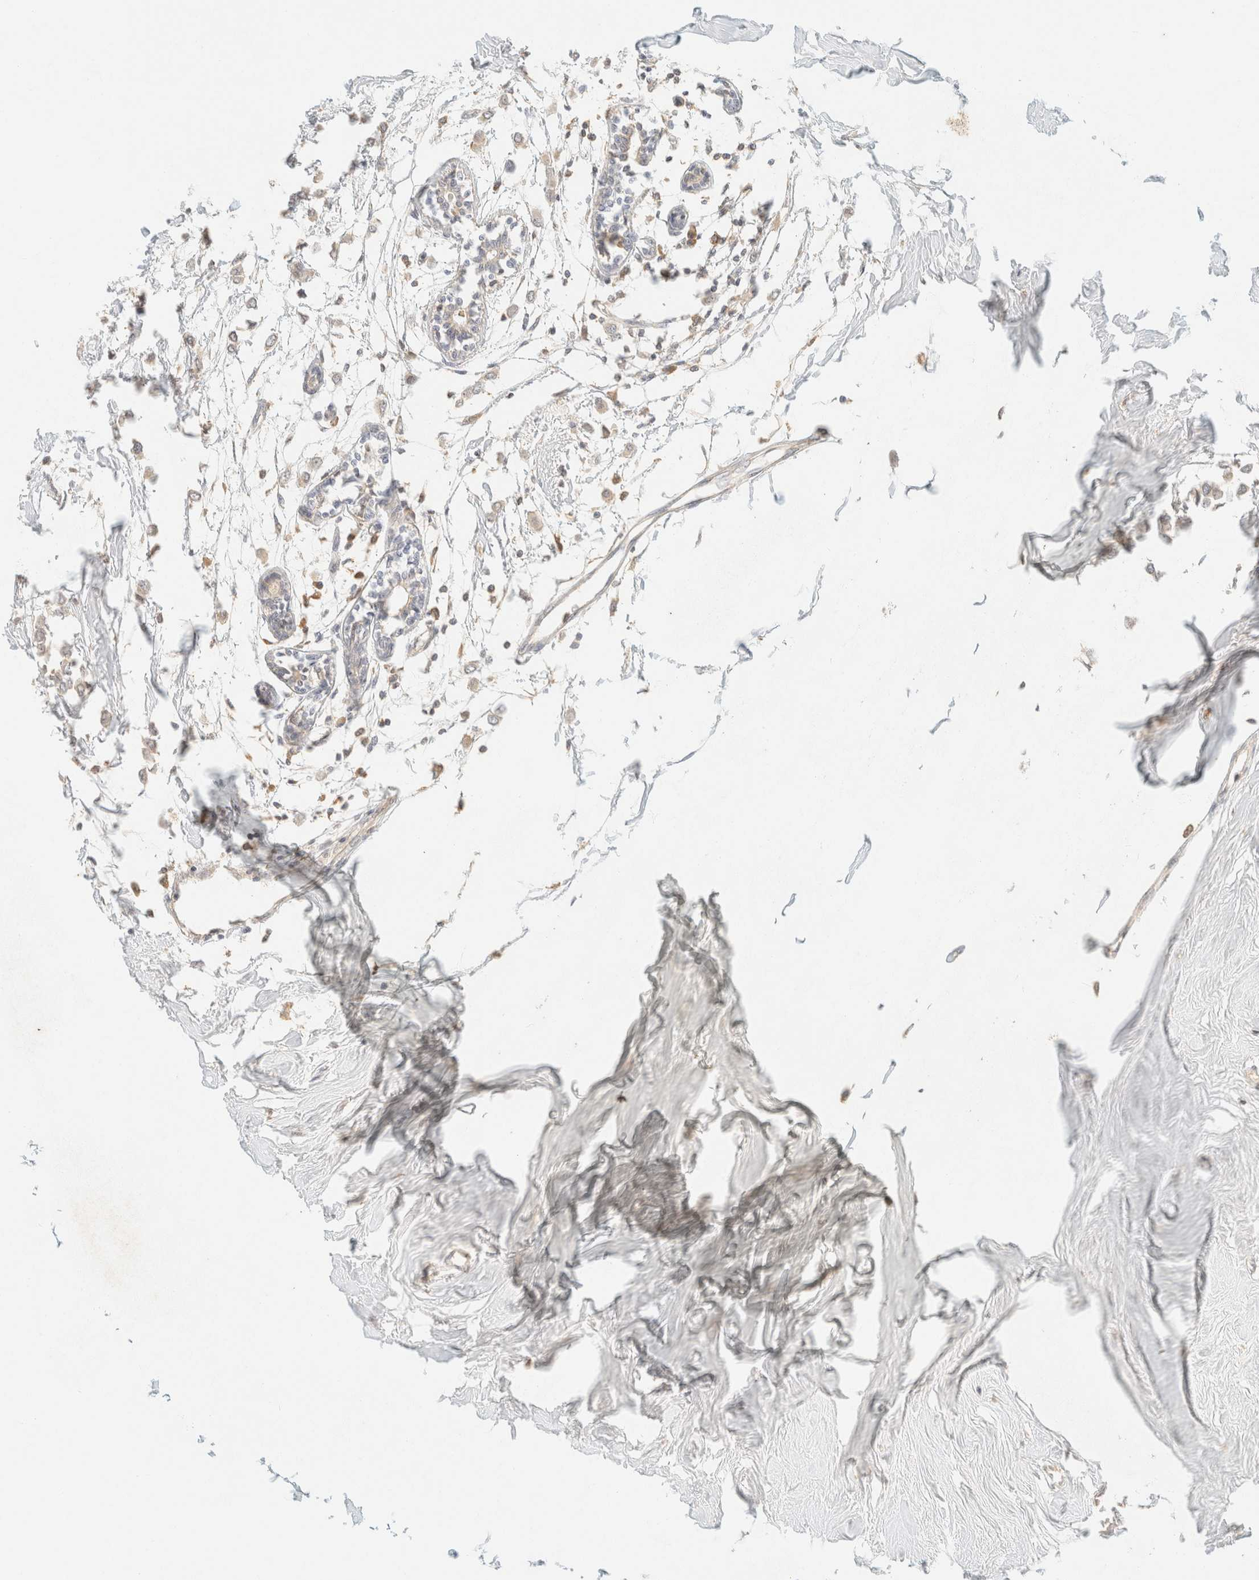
{"staining": {"intensity": "weak", "quantity": "<25%", "location": "cytoplasmic/membranous"}, "tissue": "breast cancer", "cell_type": "Tumor cells", "image_type": "cancer", "snomed": [{"axis": "morphology", "description": "Lobular carcinoma"}, {"axis": "topography", "description": "Breast"}], "caption": "The immunohistochemistry (IHC) micrograph has no significant staining in tumor cells of breast cancer (lobular carcinoma) tissue. (DAB (3,3'-diaminobenzidine) IHC visualized using brightfield microscopy, high magnification).", "gene": "TIMD4", "patient": {"sex": "female", "age": 51}}